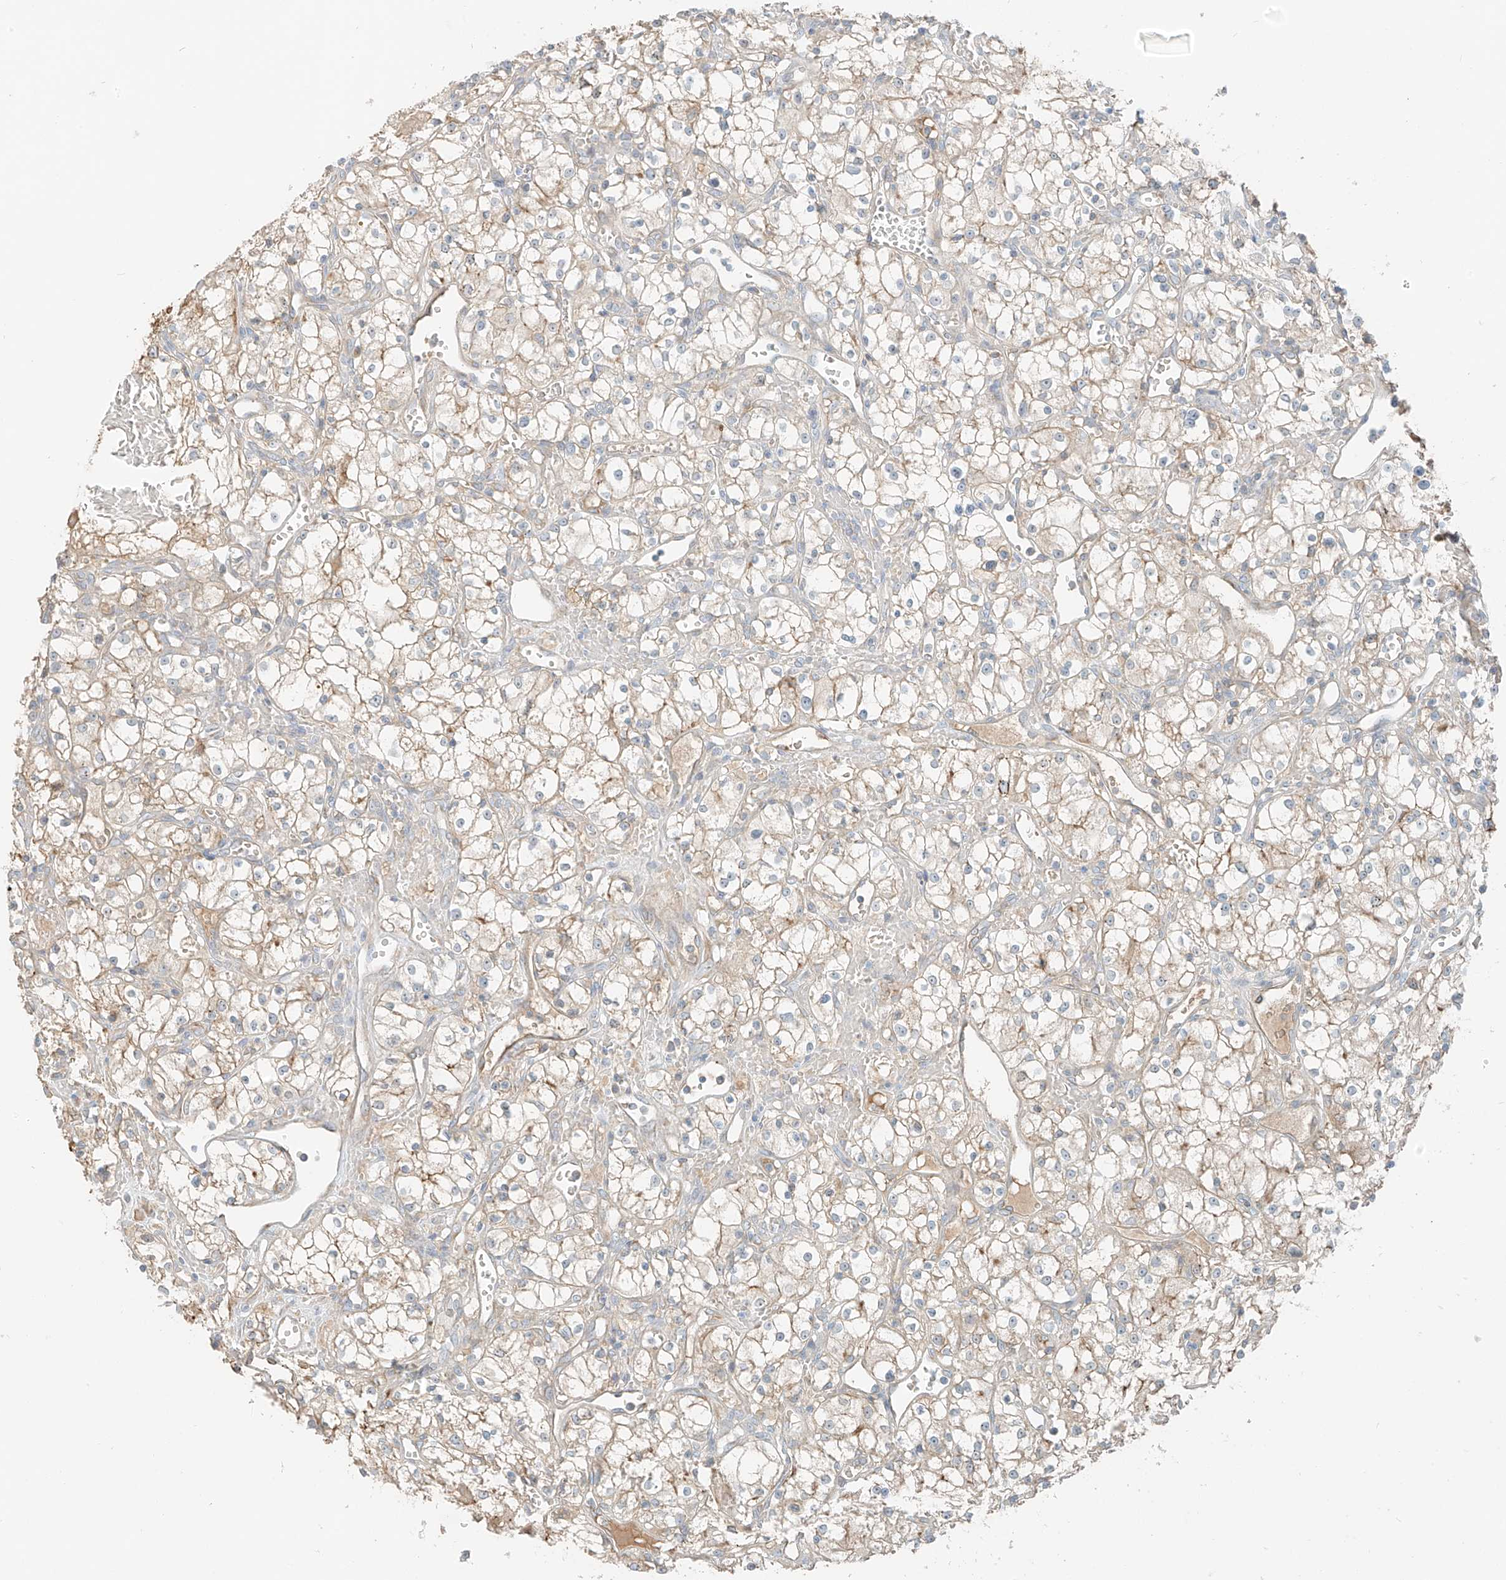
{"staining": {"intensity": "weak", "quantity": "25%-75%", "location": "cytoplasmic/membranous"}, "tissue": "renal cancer", "cell_type": "Tumor cells", "image_type": "cancer", "snomed": [{"axis": "morphology", "description": "Adenocarcinoma, NOS"}, {"axis": "topography", "description": "Kidney"}], "caption": "Renal cancer stained with a protein marker reveals weak staining in tumor cells.", "gene": "FSTL1", "patient": {"sex": "male", "age": 59}}